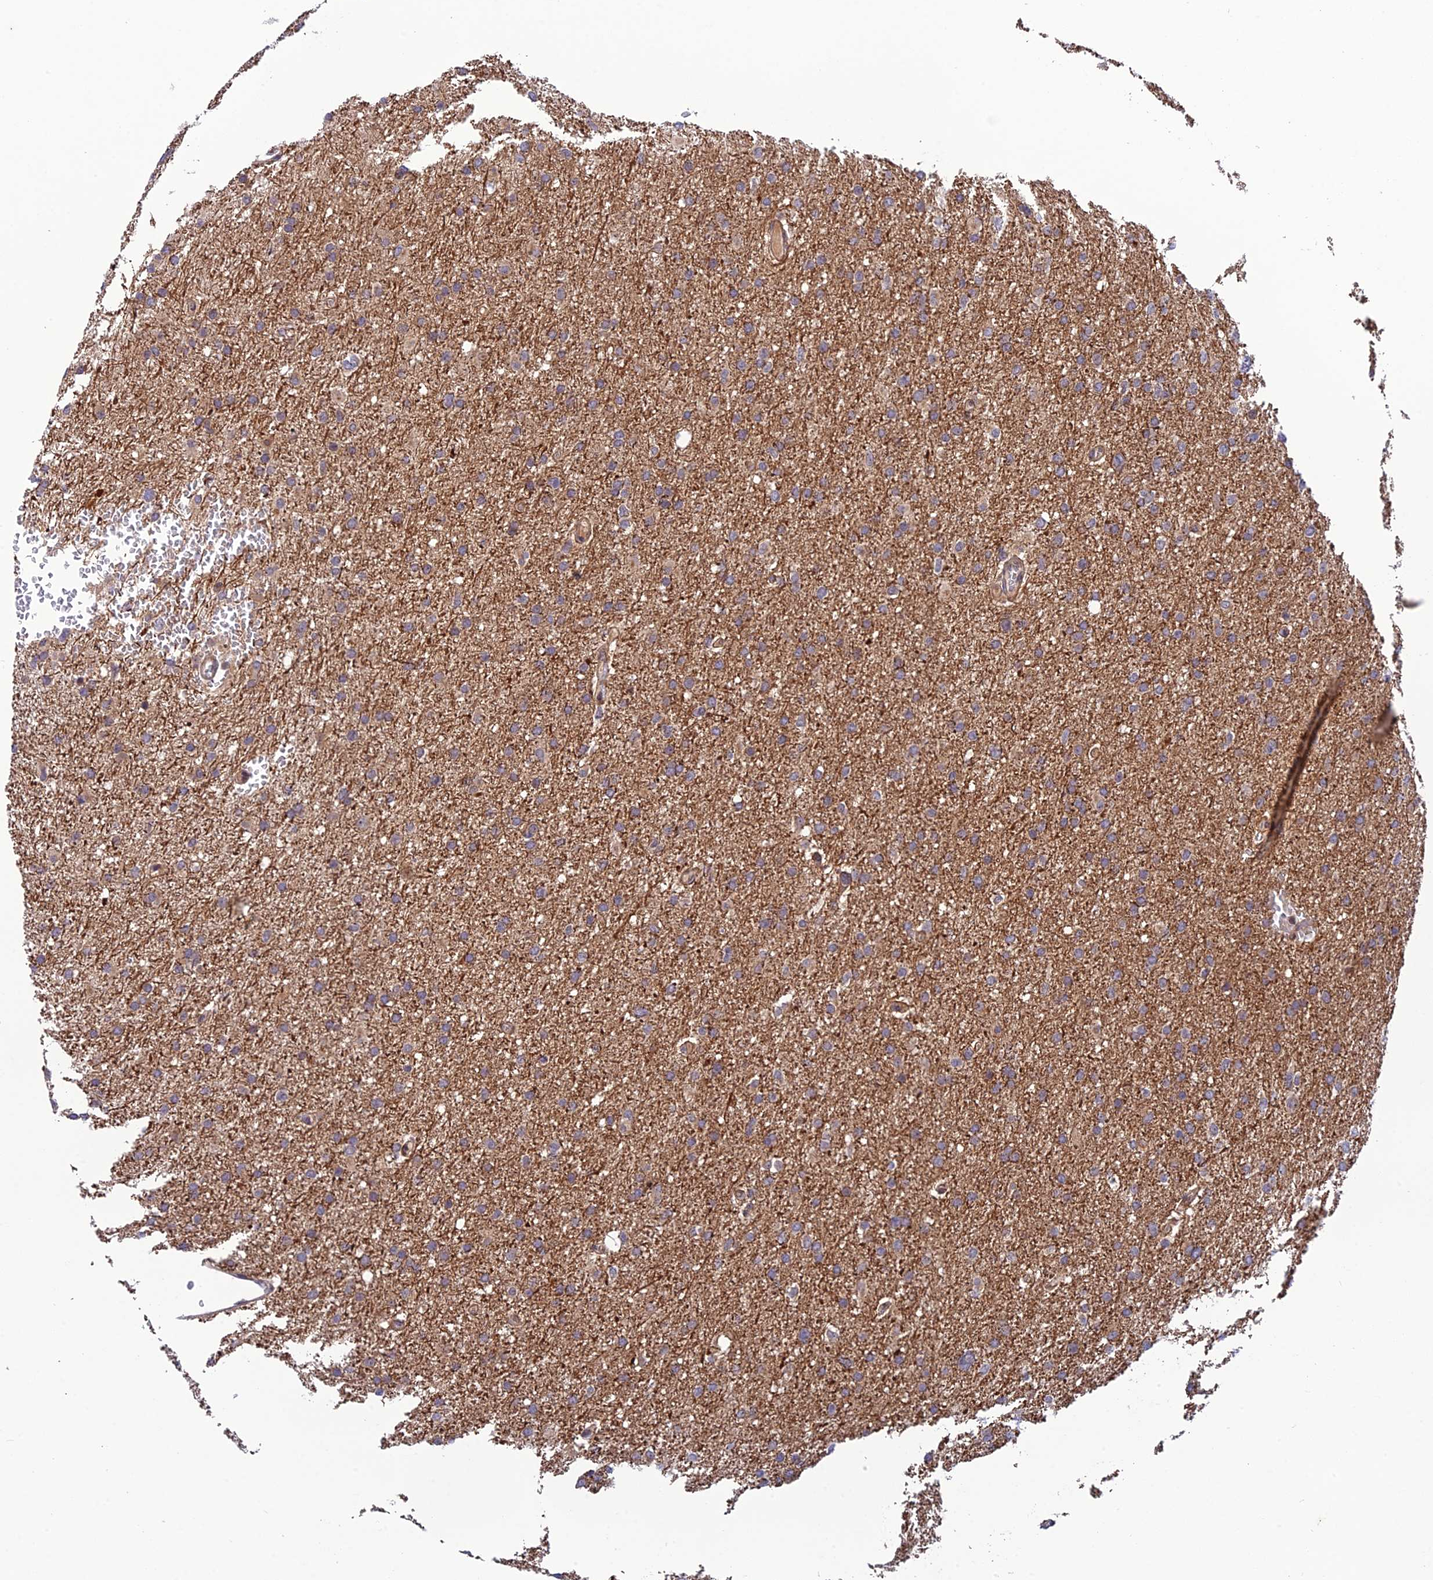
{"staining": {"intensity": "weak", "quantity": ">75%", "location": "cytoplasmic/membranous"}, "tissue": "glioma", "cell_type": "Tumor cells", "image_type": "cancer", "snomed": [{"axis": "morphology", "description": "Glioma, malignant, High grade"}, {"axis": "topography", "description": "Cerebral cortex"}], "caption": "DAB immunohistochemical staining of human glioma demonstrates weak cytoplasmic/membranous protein staining in approximately >75% of tumor cells. (DAB IHC, brown staining for protein, blue staining for nuclei).", "gene": "SMIM7", "patient": {"sex": "female", "age": 36}}